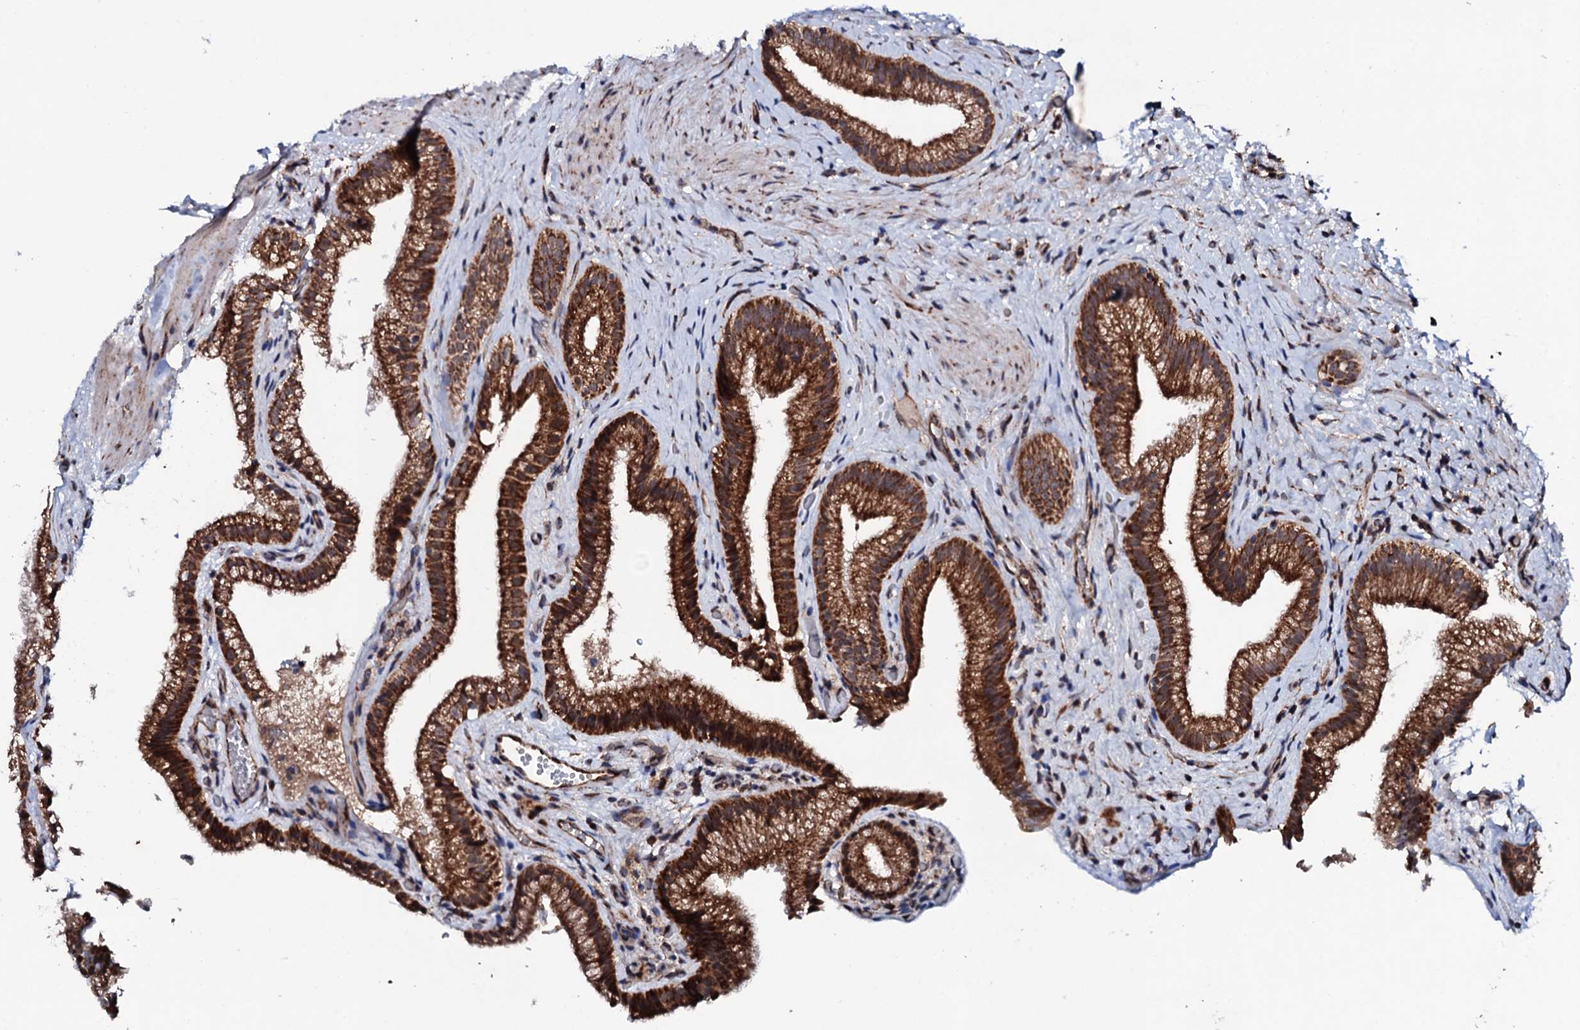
{"staining": {"intensity": "strong", "quantity": ">75%", "location": "cytoplasmic/membranous"}, "tissue": "gallbladder", "cell_type": "Glandular cells", "image_type": "normal", "snomed": [{"axis": "morphology", "description": "Normal tissue, NOS"}, {"axis": "morphology", "description": "Inflammation, NOS"}, {"axis": "topography", "description": "Gallbladder"}], "caption": "Protein expression analysis of benign human gallbladder reveals strong cytoplasmic/membranous positivity in approximately >75% of glandular cells. (Stains: DAB (3,3'-diaminobenzidine) in brown, nuclei in blue, Microscopy: brightfield microscopy at high magnification).", "gene": "MTIF3", "patient": {"sex": "male", "age": 51}}